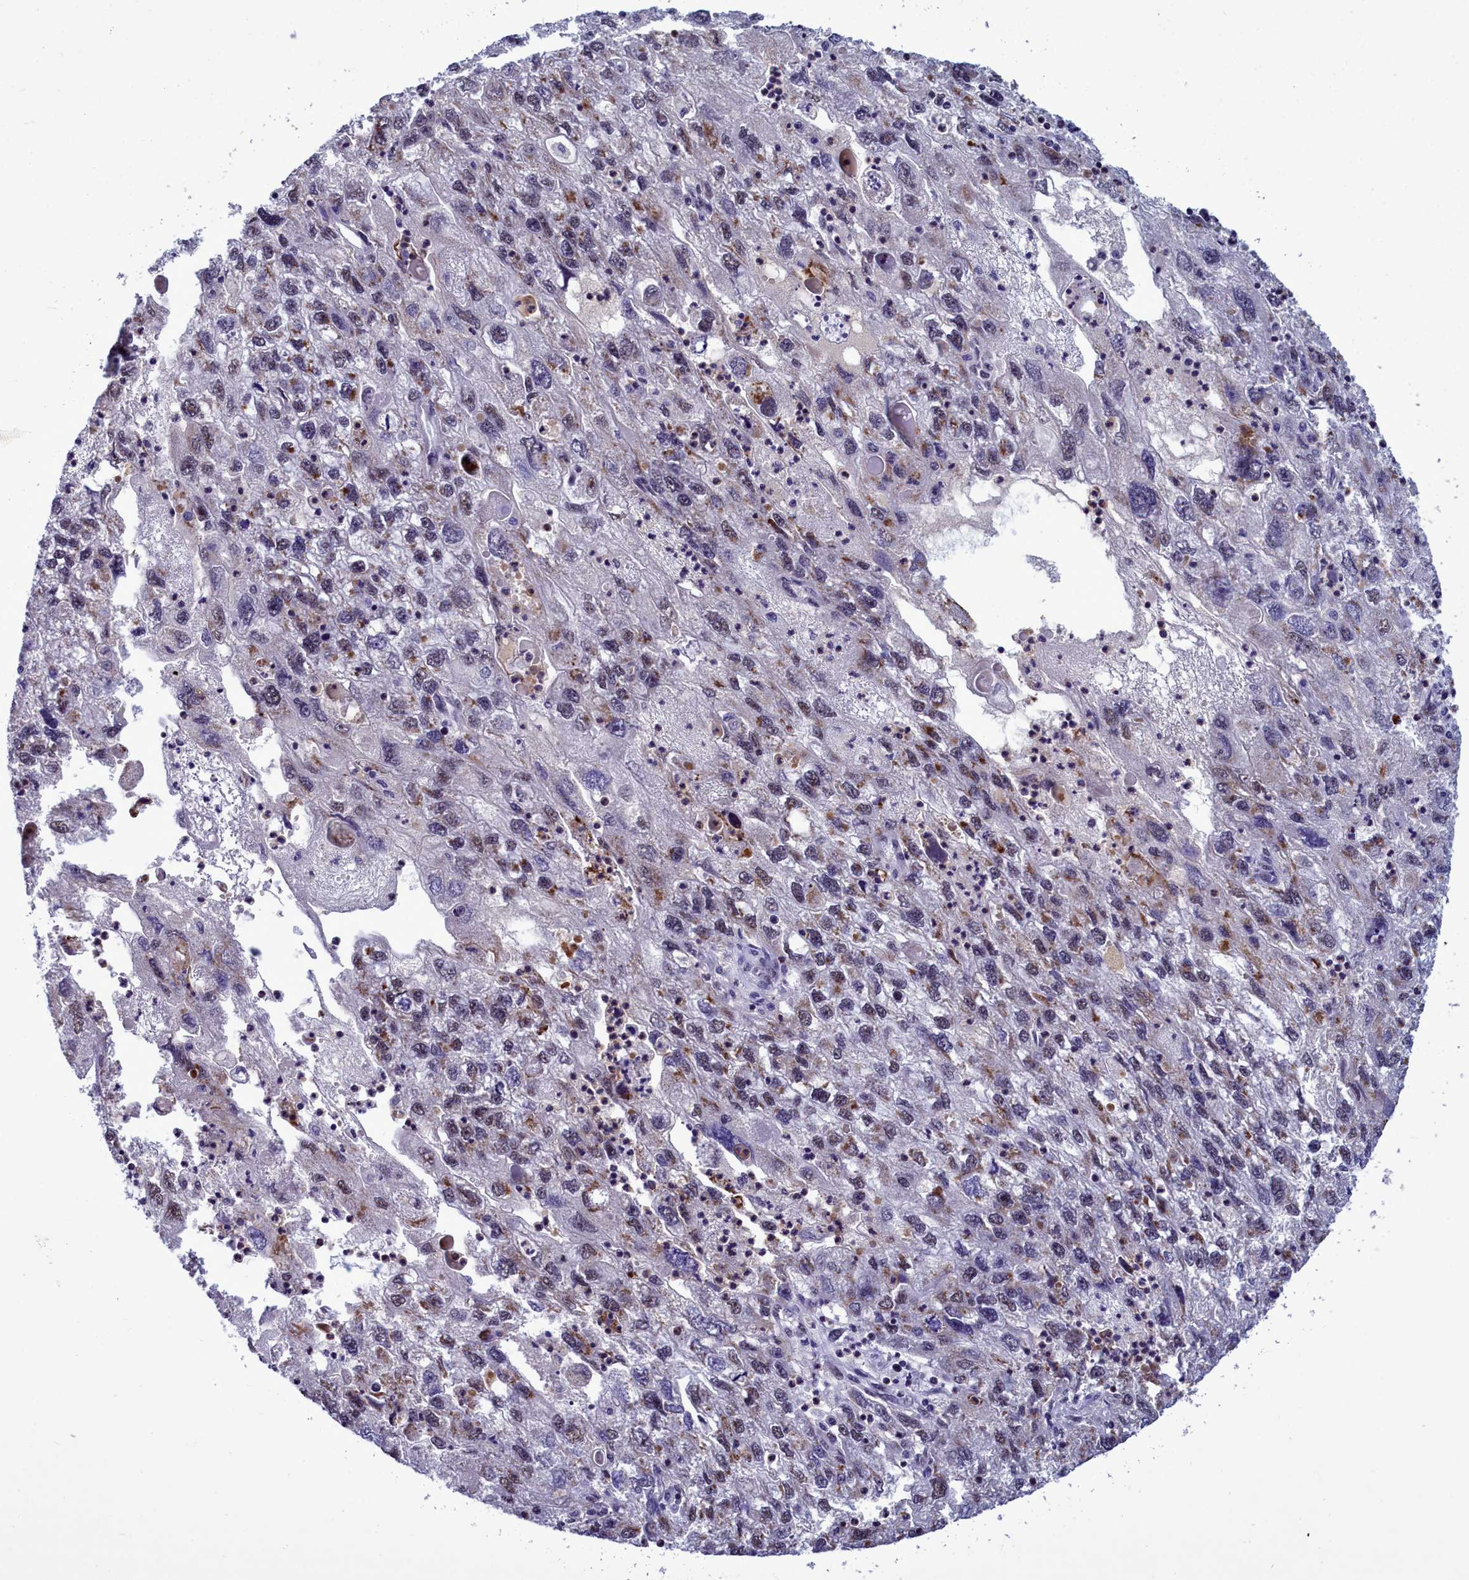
{"staining": {"intensity": "moderate", "quantity": "<25%", "location": "cytoplasmic/membranous,nuclear"}, "tissue": "endometrial cancer", "cell_type": "Tumor cells", "image_type": "cancer", "snomed": [{"axis": "morphology", "description": "Adenocarcinoma, NOS"}, {"axis": "topography", "description": "Endometrium"}], "caption": "A histopathology image of human endometrial adenocarcinoma stained for a protein shows moderate cytoplasmic/membranous and nuclear brown staining in tumor cells.", "gene": "POM121L2", "patient": {"sex": "female", "age": 49}}